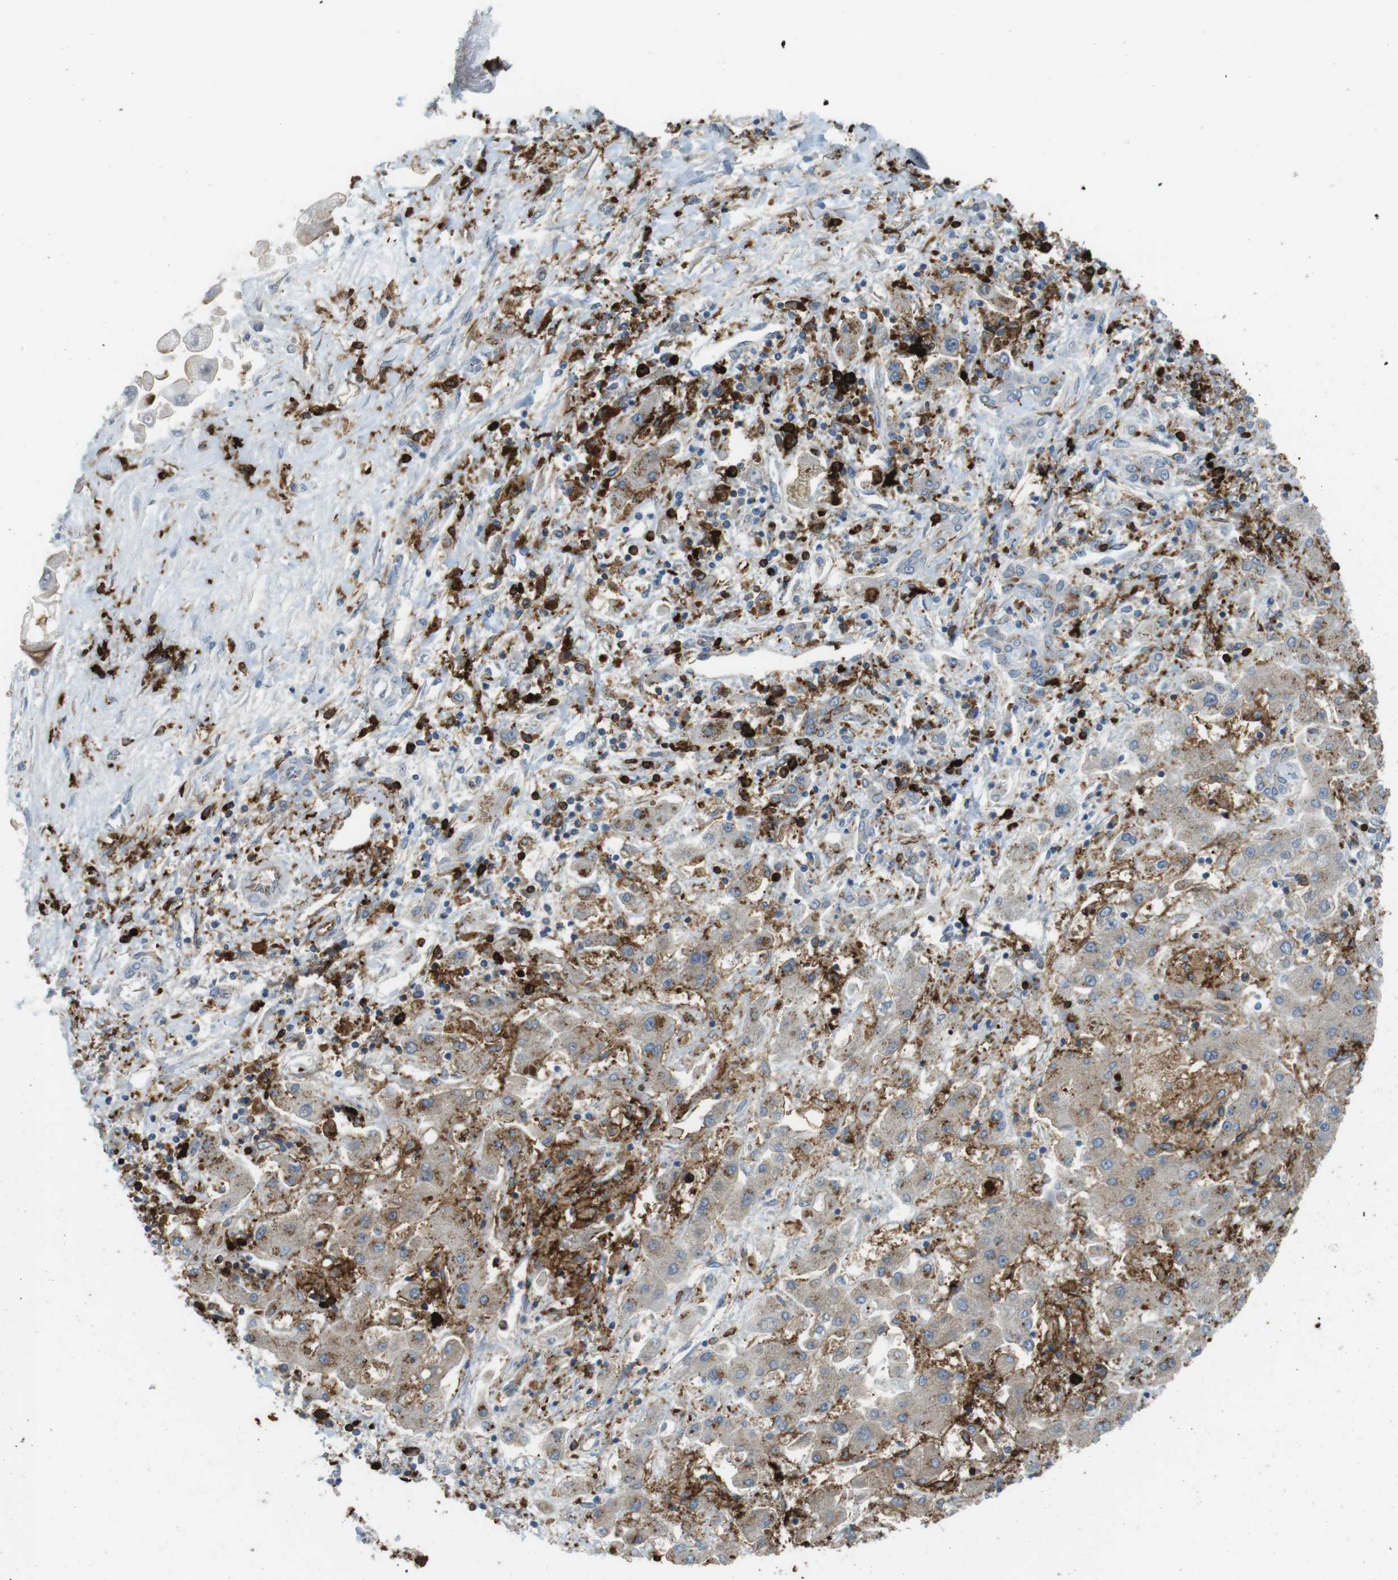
{"staining": {"intensity": "weak", "quantity": "25%-75%", "location": "cytoplasmic/membranous"}, "tissue": "liver cancer", "cell_type": "Tumor cells", "image_type": "cancer", "snomed": [{"axis": "morphology", "description": "Cholangiocarcinoma"}, {"axis": "topography", "description": "Liver"}], "caption": "Immunohistochemical staining of human liver cancer reveals weak cytoplasmic/membranous protein staining in approximately 25%-75% of tumor cells.", "gene": "HLA-DRA", "patient": {"sex": "male", "age": 50}}